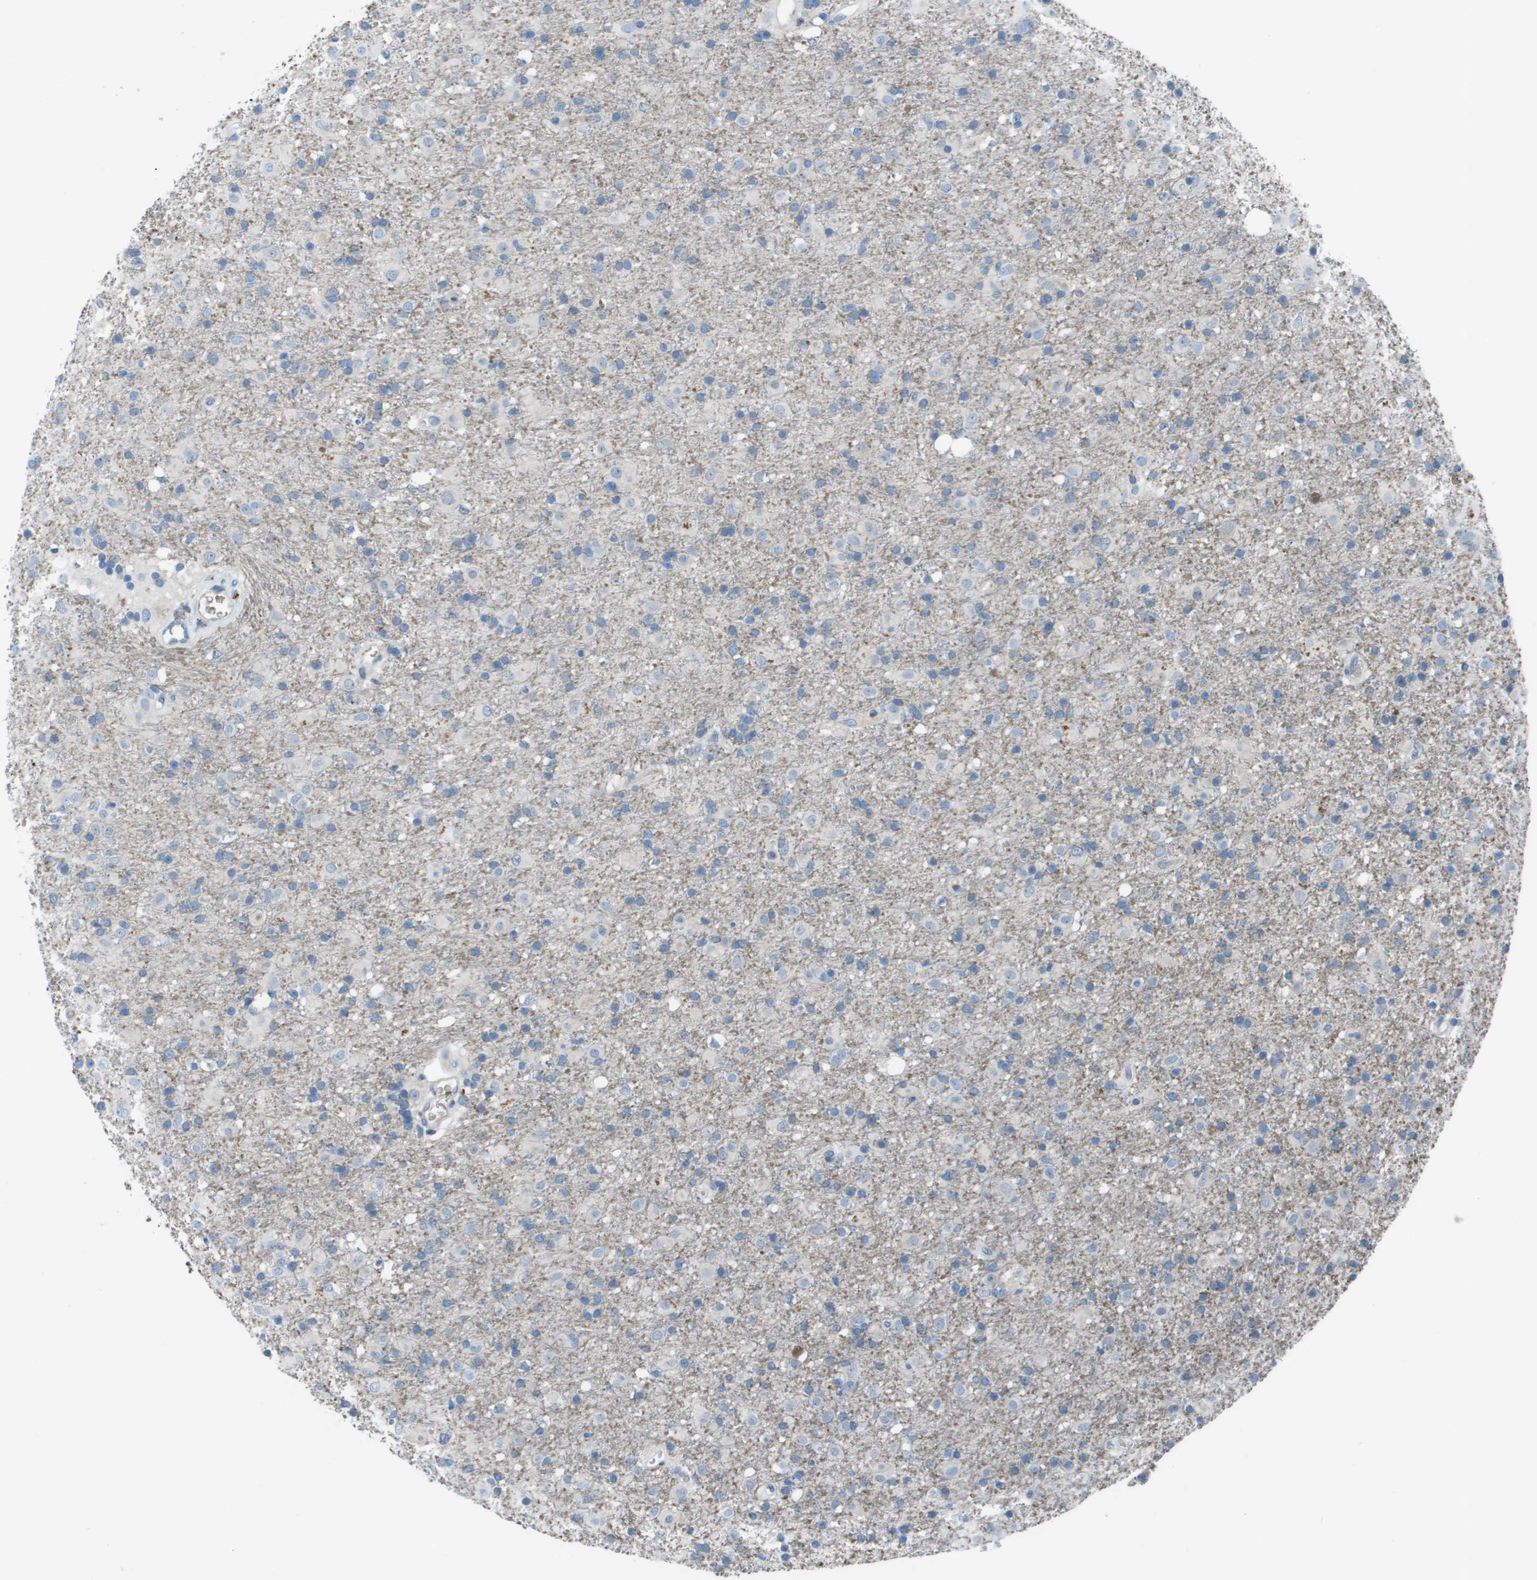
{"staining": {"intensity": "negative", "quantity": "none", "location": "none"}, "tissue": "glioma", "cell_type": "Tumor cells", "image_type": "cancer", "snomed": [{"axis": "morphology", "description": "Glioma, malignant, Low grade"}, {"axis": "topography", "description": "Brain"}], "caption": "Glioma stained for a protein using immunohistochemistry demonstrates no staining tumor cells.", "gene": "CAMK4", "patient": {"sex": "male", "age": 65}}